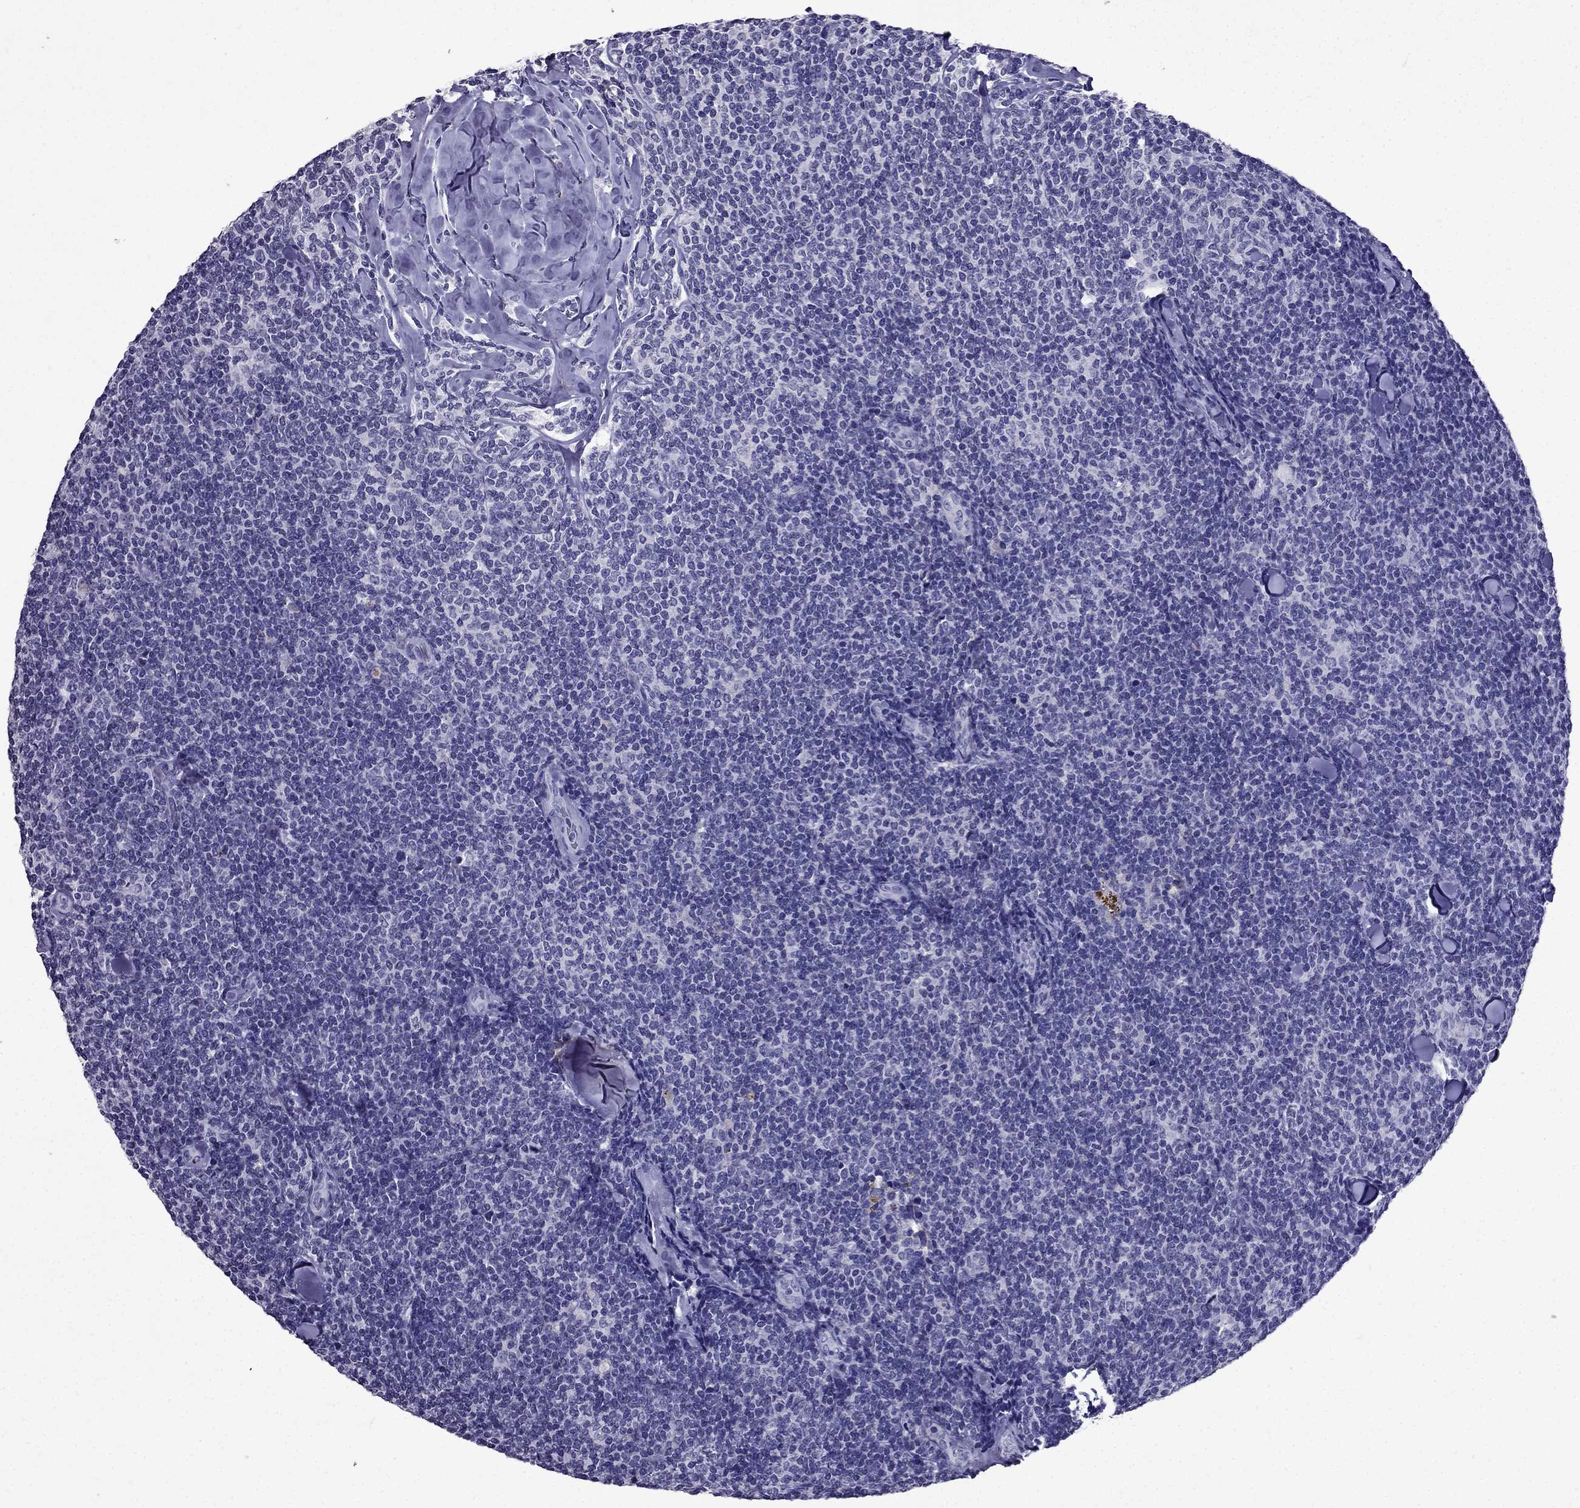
{"staining": {"intensity": "negative", "quantity": "none", "location": "none"}, "tissue": "lymphoma", "cell_type": "Tumor cells", "image_type": "cancer", "snomed": [{"axis": "morphology", "description": "Malignant lymphoma, non-Hodgkin's type, Low grade"}, {"axis": "topography", "description": "Lymph node"}], "caption": "Lymphoma was stained to show a protein in brown. There is no significant staining in tumor cells.", "gene": "DNAH17", "patient": {"sex": "female", "age": 56}}